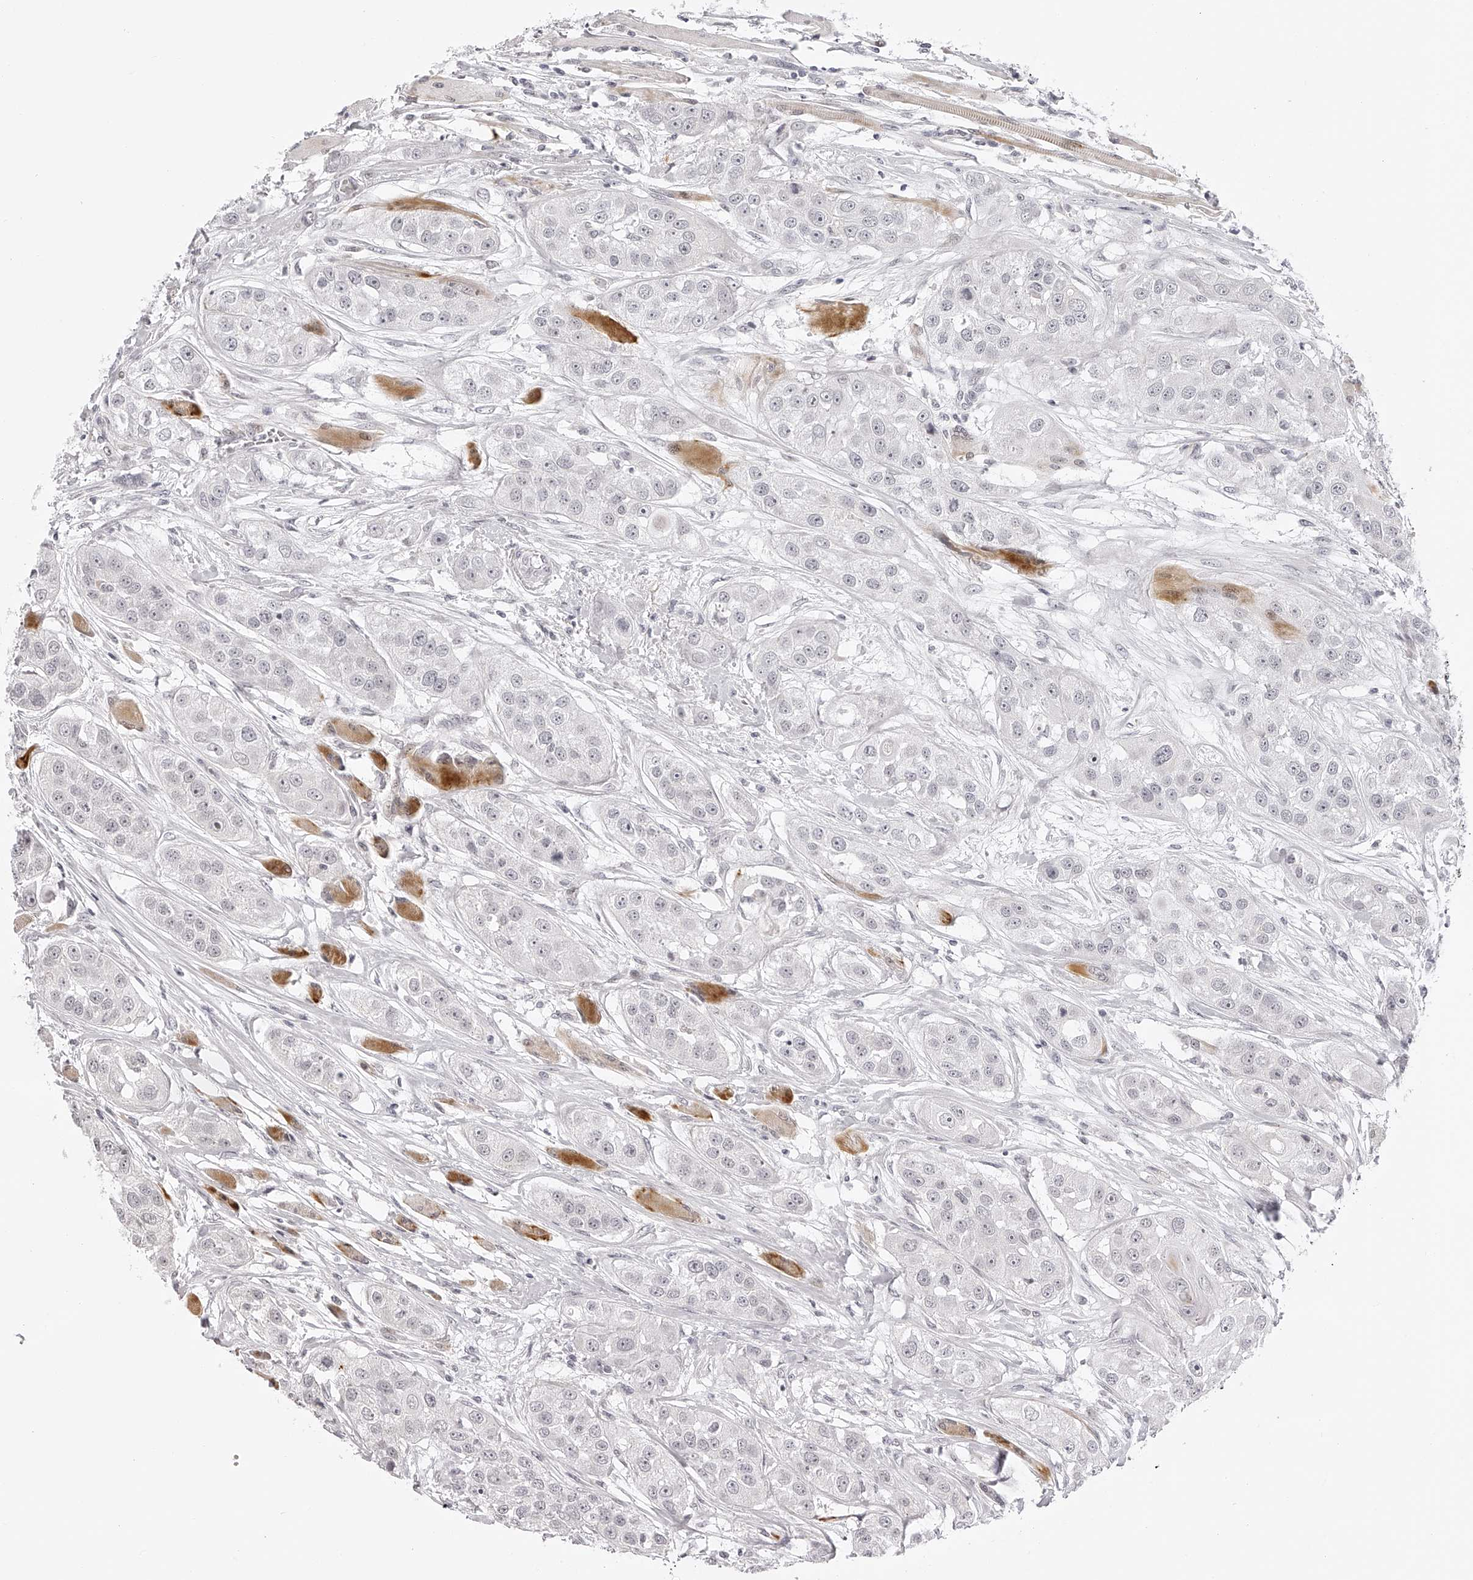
{"staining": {"intensity": "negative", "quantity": "none", "location": "none"}, "tissue": "head and neck cancer", "cell_type": "Tumor cells", "image_type": "cancer", "snomed": [{"axis": "morphology", "description": "Normal tissue, NOS"}, {"axis": "morphology", "description": "Squamous cell carcinoma, NOS"}, {"axis": "topography", "description": "Skeletal muscle"}, {"axis": "topography", "description": "Head-Neck"}], "caption": "Tumor cells are negative for brown protein staining in head and neck cancer (squamous cell carcinoma).", "gene": "PLEKHG1", "patient": {"sex": "male", "age": 51}}